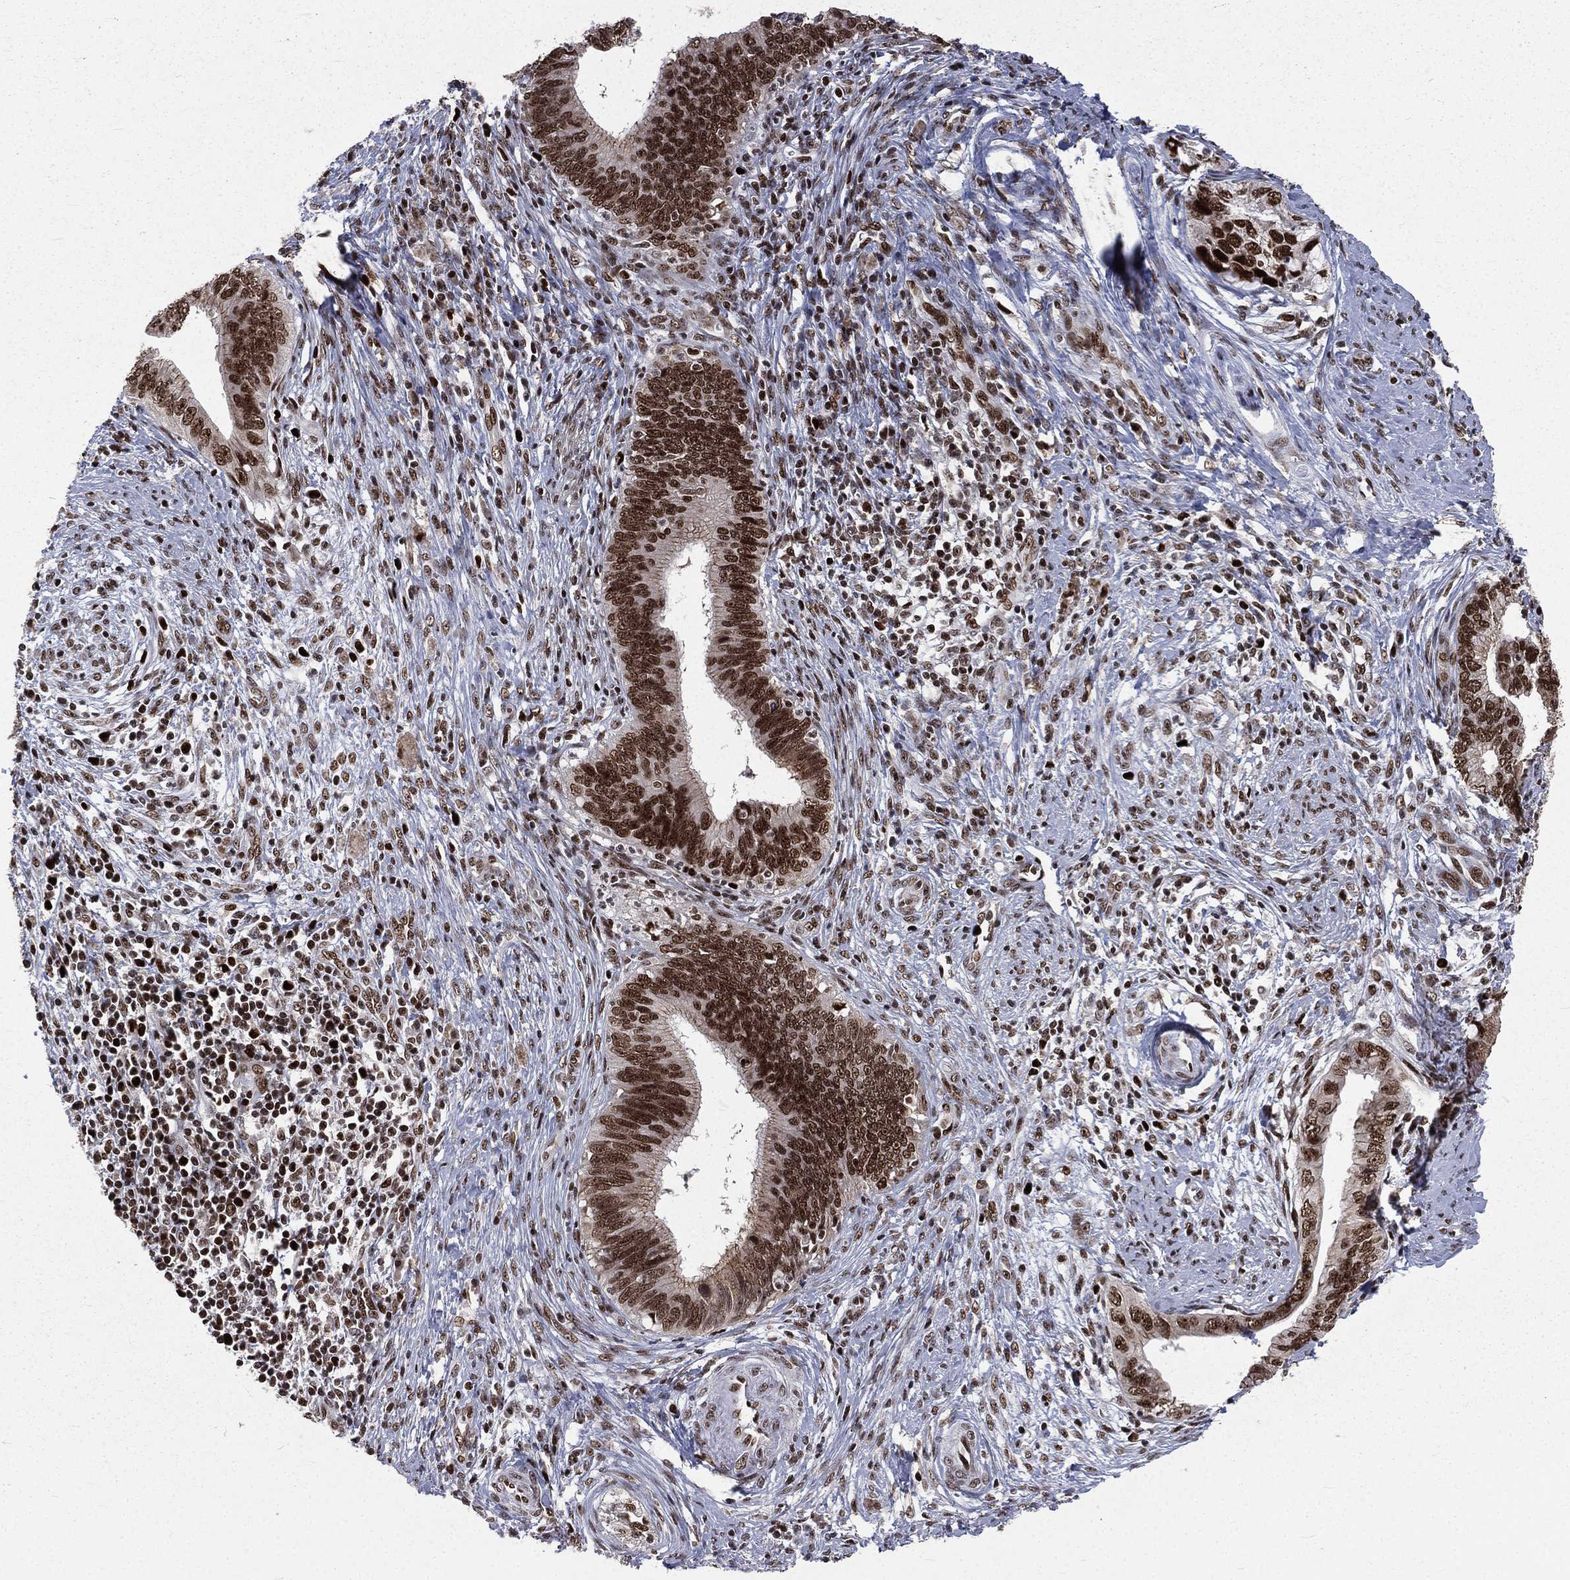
{"staining": {"intensity": "strong", "quantity": ">75%", "location": "nuclear"}, "tissue": "cervical cancer", "cell_type": "Tumor cells", "image_type": "cancer", "snomed": [{"axis": "morphology", "description": "Adenocarcinoma, NOS"}, {"axis": "topography", "description": "Cervix"}], "caption": "Adenocarcinoma (cervical) stained for a protein (brown) displays strong nuclear positive staining in approximately >75% of tumor cells.", "gene": "POLB", "patient": {"sex": "female", "age": 42}}